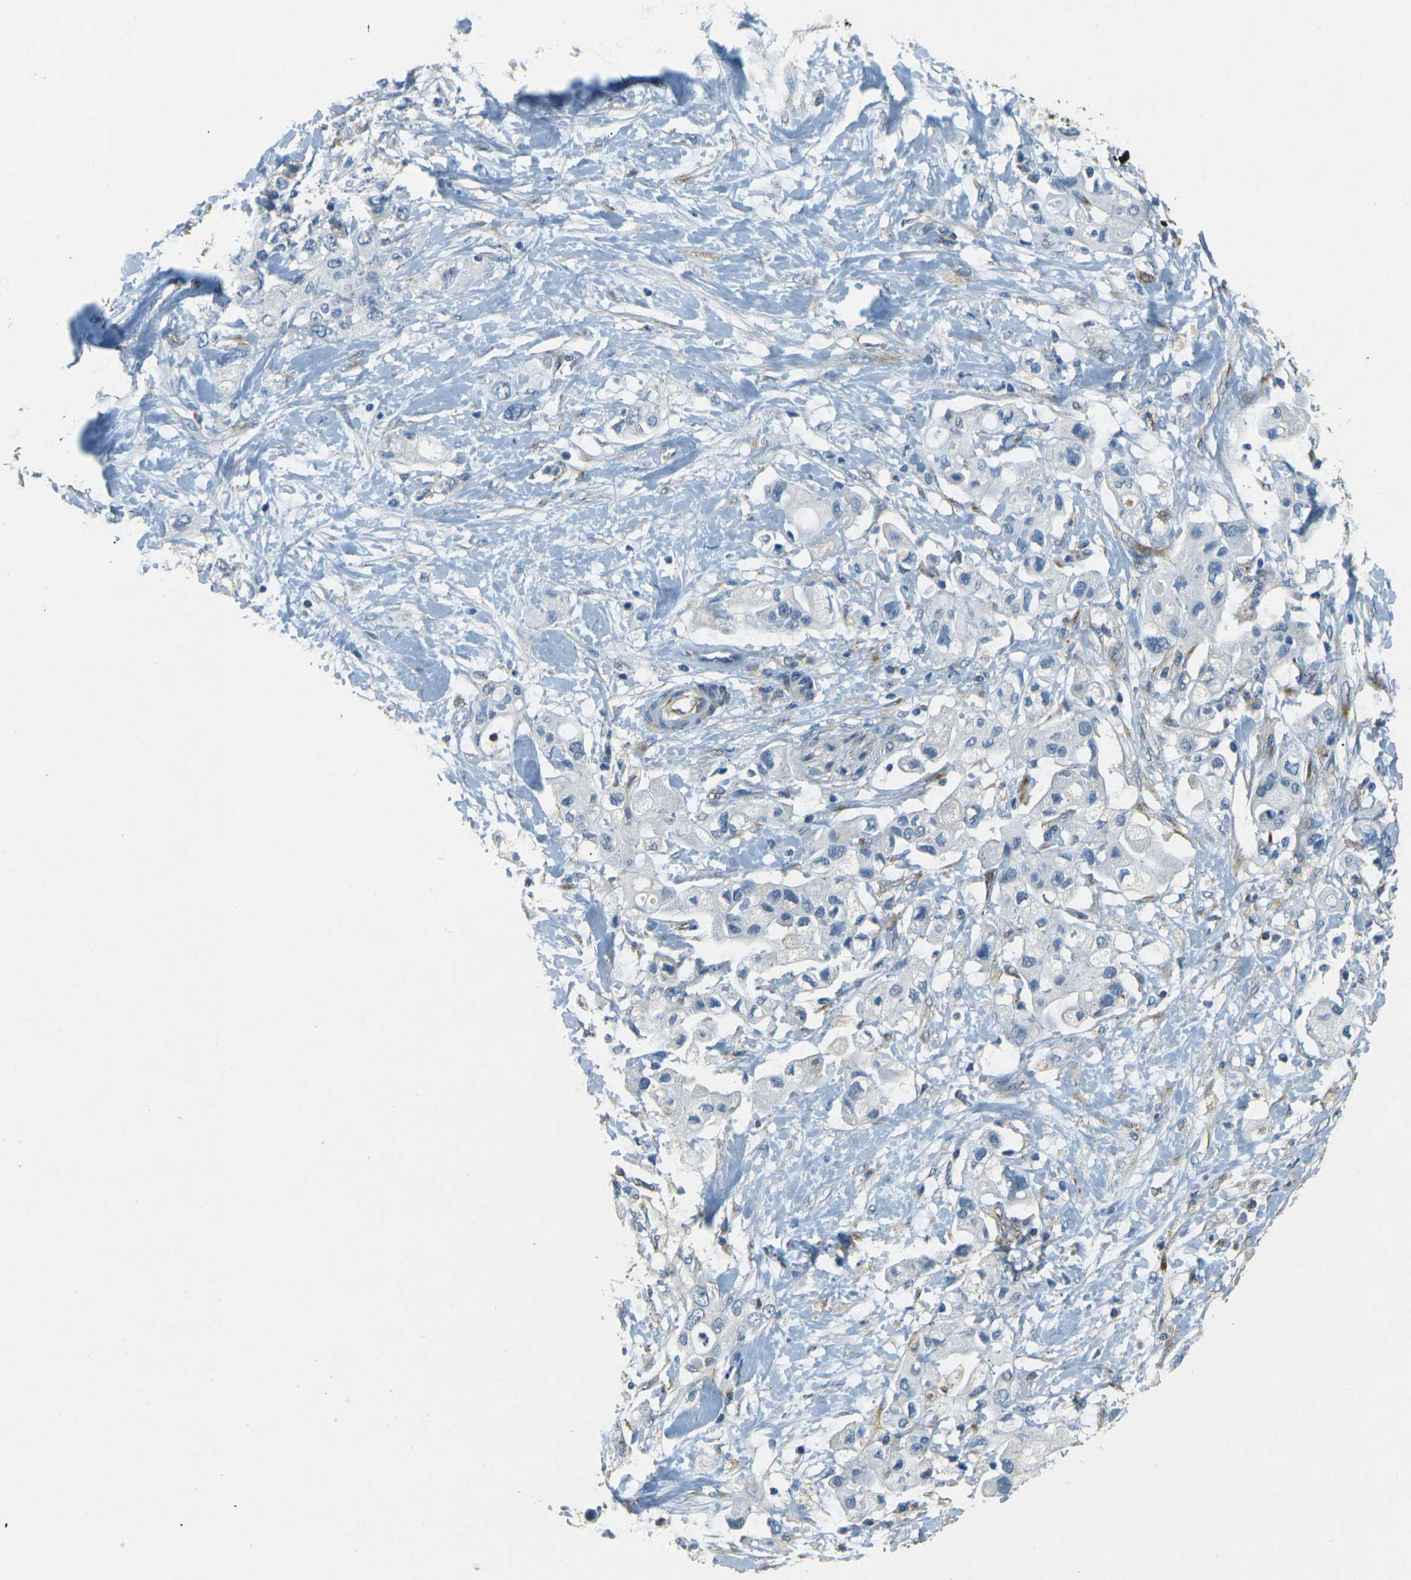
{"staining": {"intensity": "negative", "quantity": "none", "location": "none"}, "tissue": "pancreatic cancer", "cell_type": "Tumor cells", "image_type": "cancer", "snomed": [{"axis": "morphology", "description": "Adenocarcinoma, NOS"}, {"axis": "topography", "description": "Pancreas"}], "caption": "There is no significant staining in tumor cells of pancreatic adenocarcinoma.", "gene": "SORT1", "patient": {"sex": "female", "age": 56}}